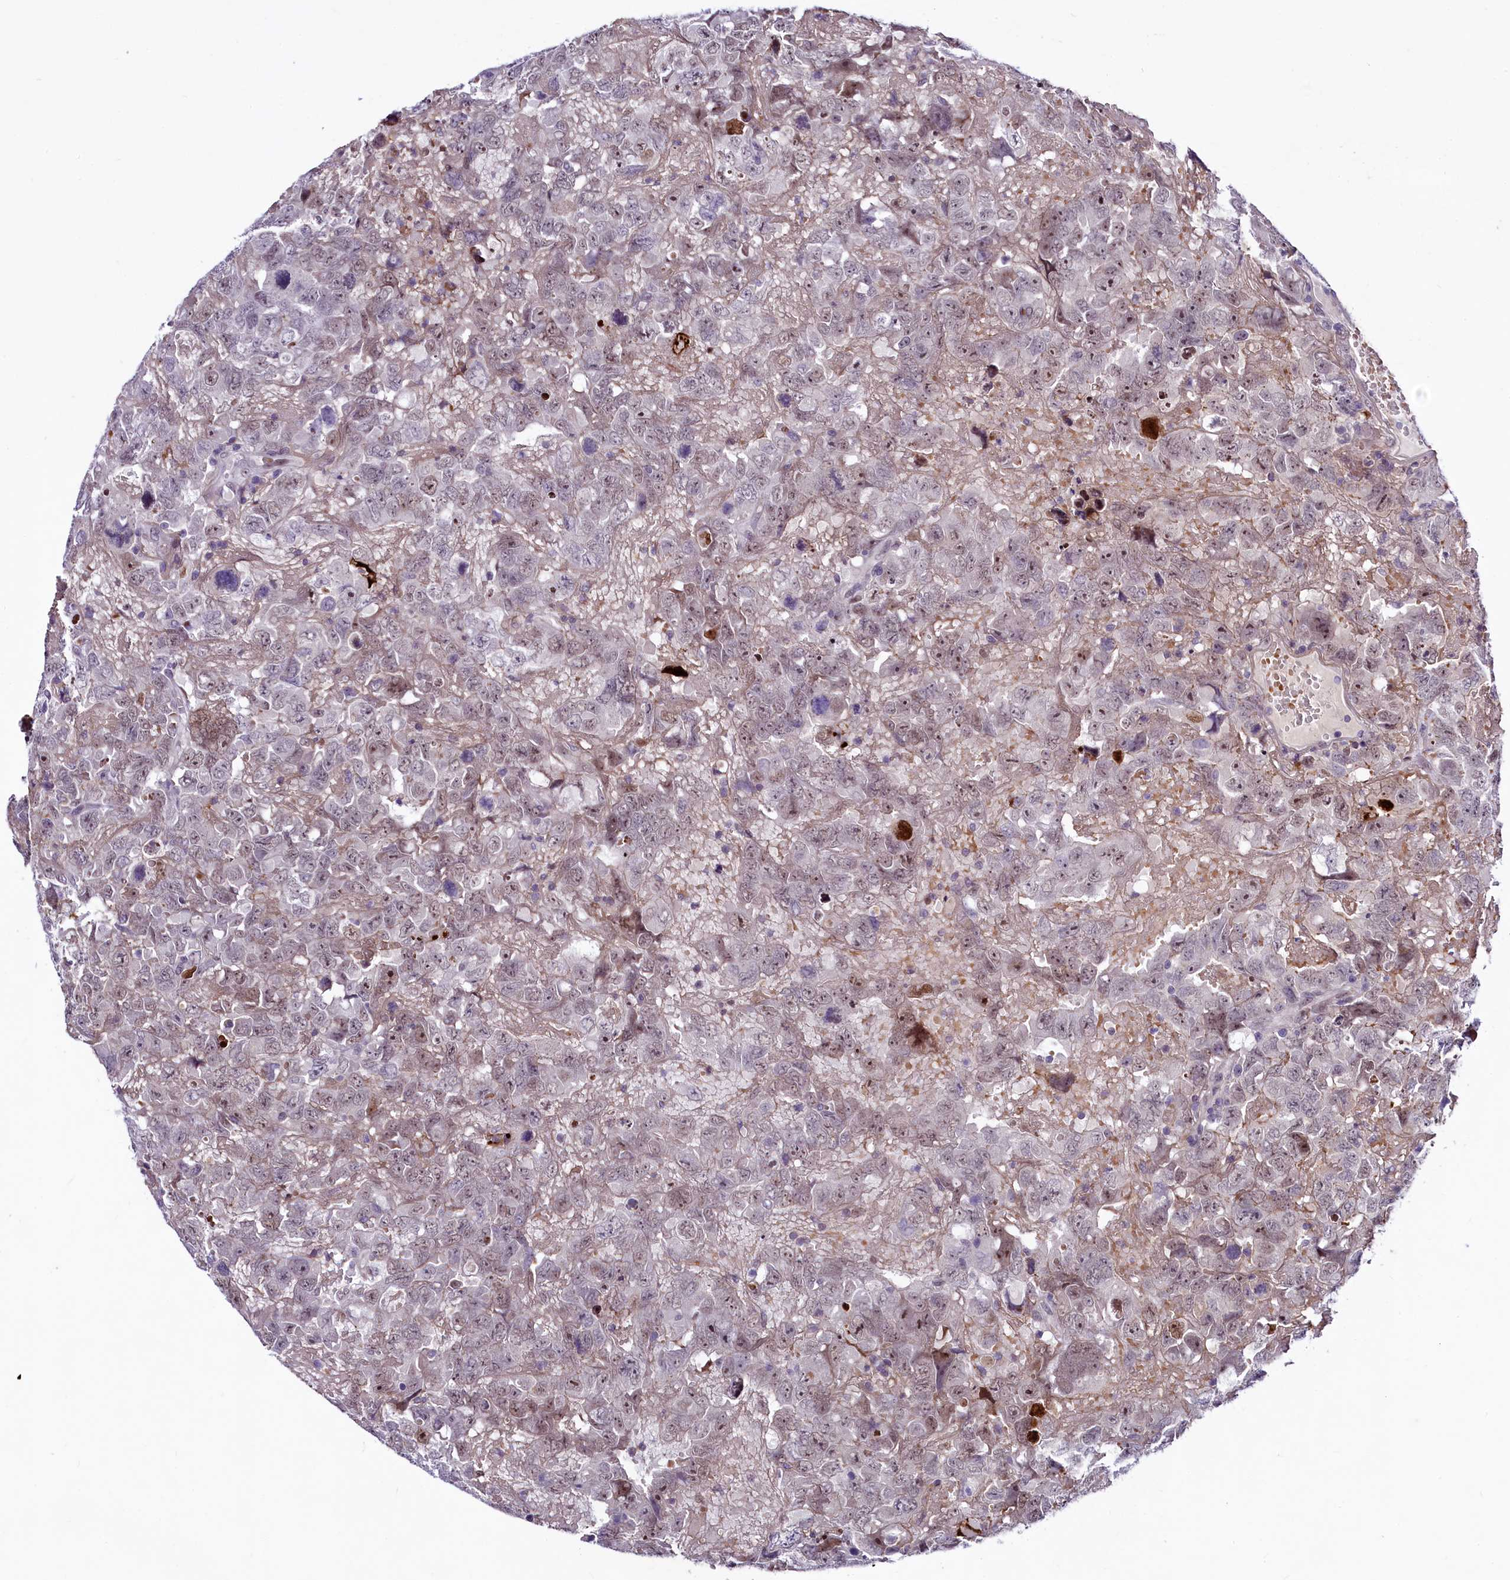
{"staining": {"intensity": "moderate", "quantity": "<25%", "location": "nuclear"}, "tissue": "testis cancer", "cell_type": "Tumor cells", "image_type": "cancer", "snomed": [{"axis": "morphology", "description": "Carcinoma, Embryonal, NOS"}, {"axis": "topography", "description": "Testis"}], "caption": "Immunohistochemical staining of embryonal carcinoma (testis) reveals low levels of moderate nuclear expression in approximately <25% of tumor cells.", "gene": "LEUTX", "patient": {"sex": "male", "age": 45}}